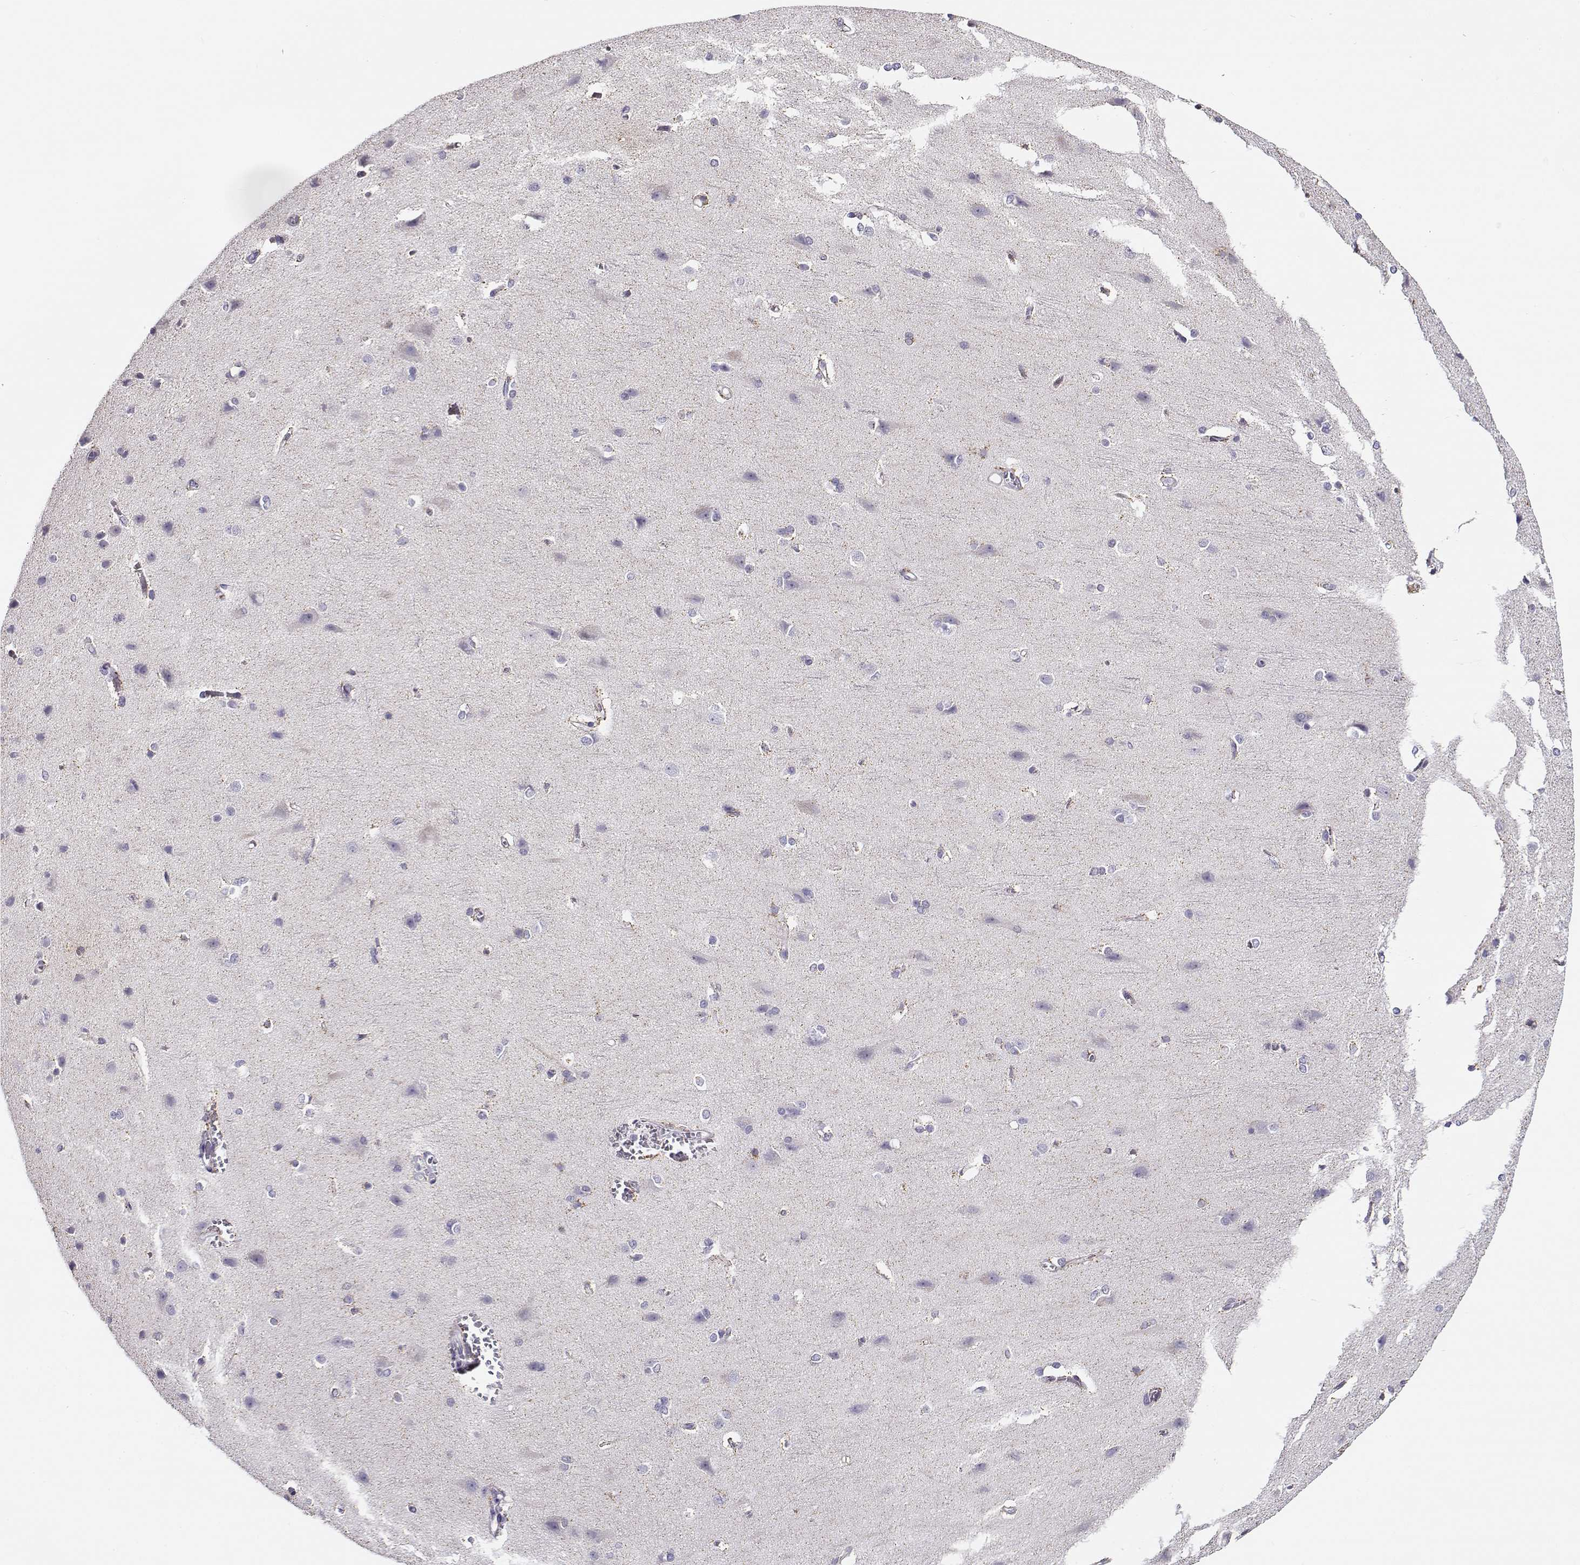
{"staining": {"intensity": "negative", "quantity": "none", "location": "none"}, "tissue": "cerebral cortex", "cell_type": "Endothelial cells", "image_type": "normal", "snomed": [{"axis": "morphology", "description": "Normal tissue, NOS"}, {"axis": "topography", "description": "Cerebral cortex"}], "caption": "IHC image of benign cerebral cortex stained for a protein (brown), which demonstrates no expression in endothelial cells. (Brightfield microscopy of DAB (3,3'-diaminobenzidine) immunohistochemistry at high magnification).", "gene": "FEZF1", "patient": {"sex": "male", "age": 37}}